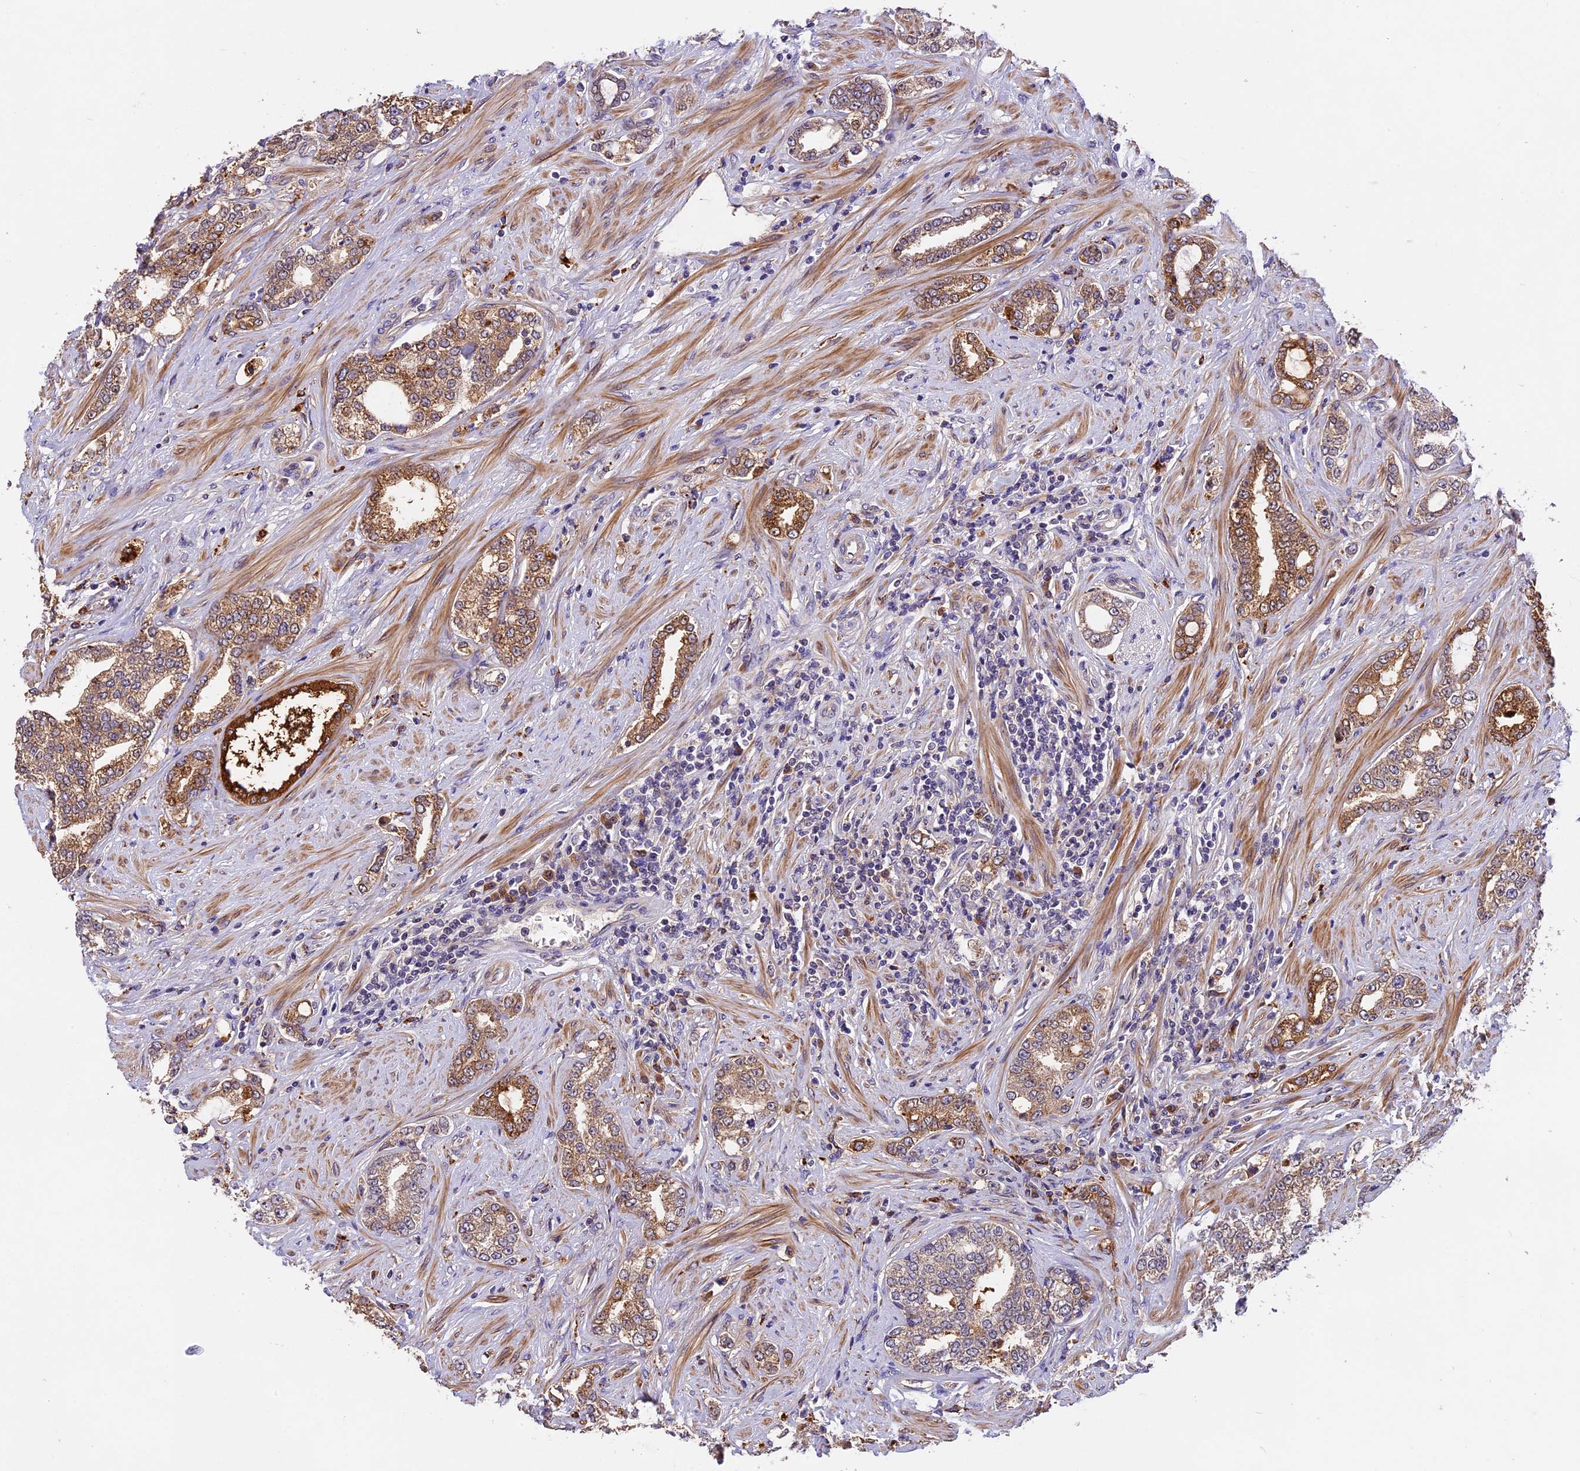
{"staining": {"intensity": "moderate", "quantity": "25%-75%", "location": "cytoplasmic/membranous"}, "tissue": "prostate cancer", "cell_type": "Tumor cells", "image_type": "cancer", "snomed": [{"axis": "morphology", "description": "Adenocarcinoma, High grade"}, {"axis": "topography", "description": "Prostate"}], "caption": "IHC photomicrograph of high-grade adenocarcinoma (prostate) stained for a protein (brown), which demonstrates medium levels of moderate cytoplasmic/membranous staining in approximately 25%-75% of tumor cells.", "gene": "COPE", "patient": {"sex": "male", "age": 64}}